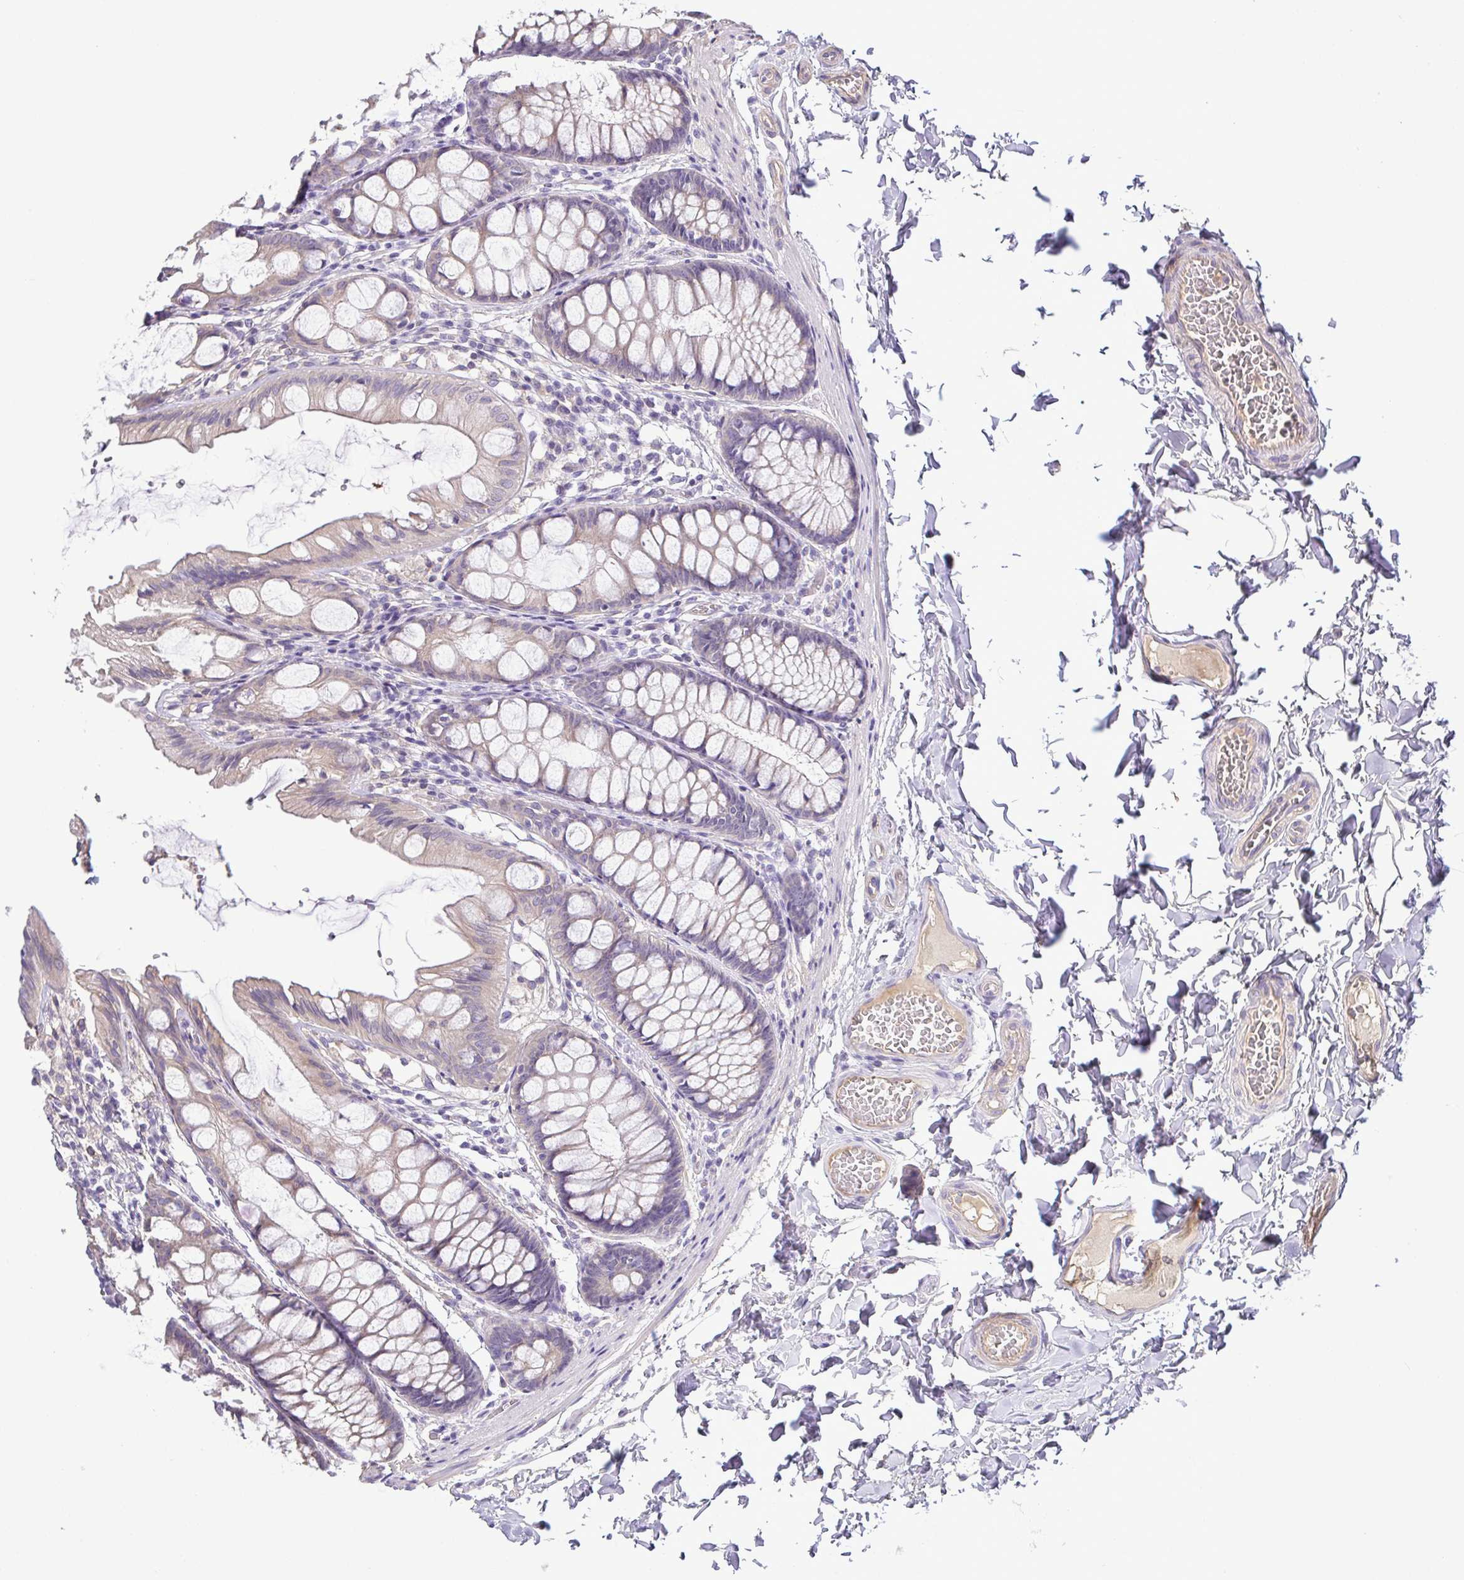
{"staining": {"intensity": "weak", "quantity": "25%-75%", "location": "cytoplasmic/membranous"}, "tissue": "colon", "cell_type": "Endothelial cells", "image_type": "normal", "snomed": [{"axis": "morphology", "description": "Normal tissue, NOS"}, {"axis": "topography", "description": "Colon"}], "caption": "Immunohistochemical staining of benign human colon exhibits low levels of weak cytoplasmic/membranous staining in approximately 25%-75% of endothelial cells.", "gene": "MYL10", "patient": {"sex": "male", "age": 47}}